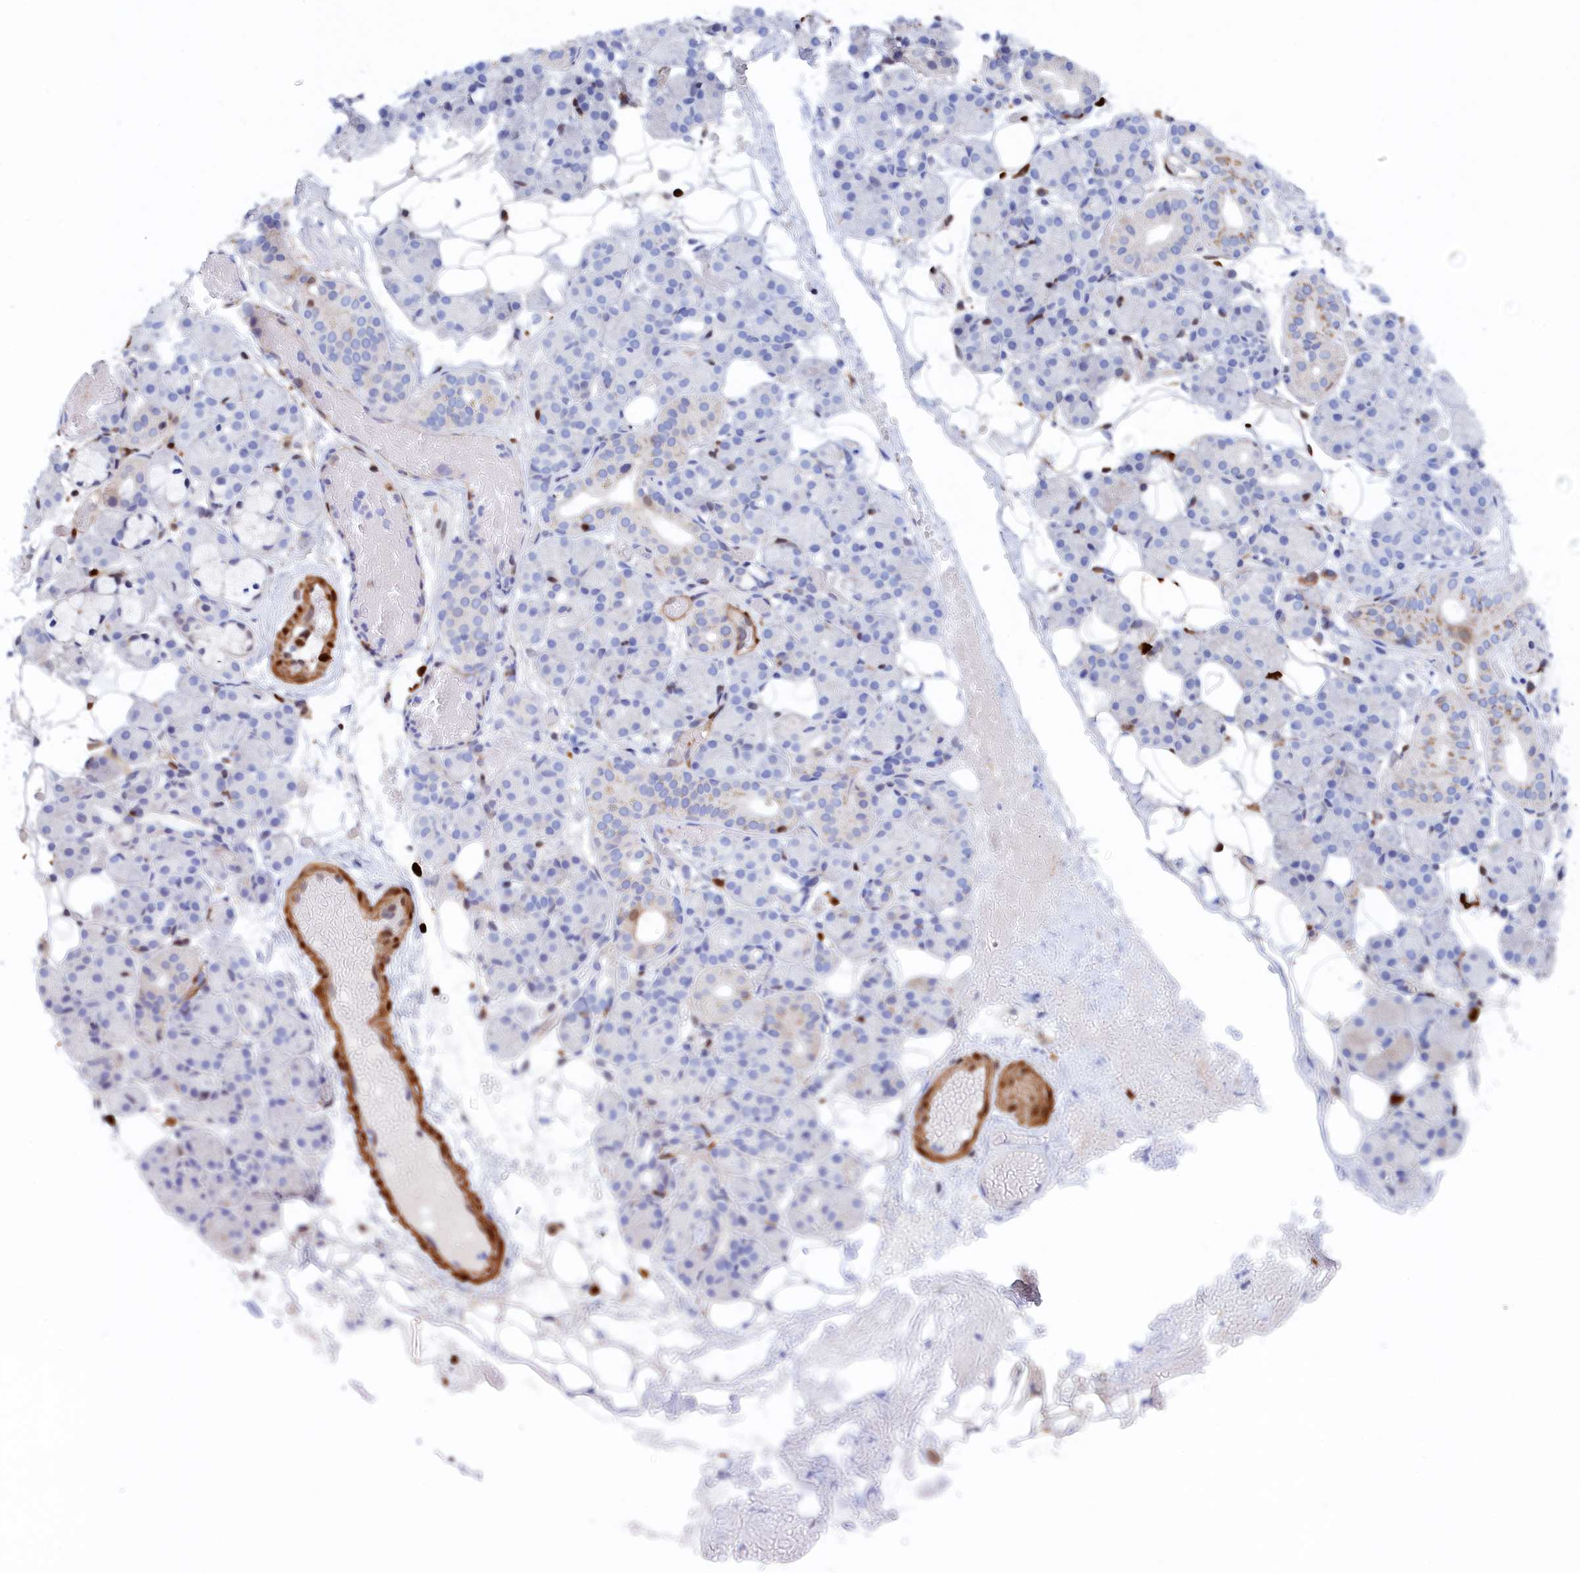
{"staining": {"intensity": "negative", "quantity": "none", "location": "none"}, "tissue": "salivary gland", "cell_type": "Glandular cells", "image_type": "normal", "snomed": [{"axis": "morphology", "description": "Normal tissue, NOS"}, {"axis": "topography", "description": "Salivary gland"}], "caption": "This is an IHC image of unremarkable human salivary gland. There is no positivity in glandular cells.", "gene": "CRIP1", "patient": {"sex": "male", "age": 63}}